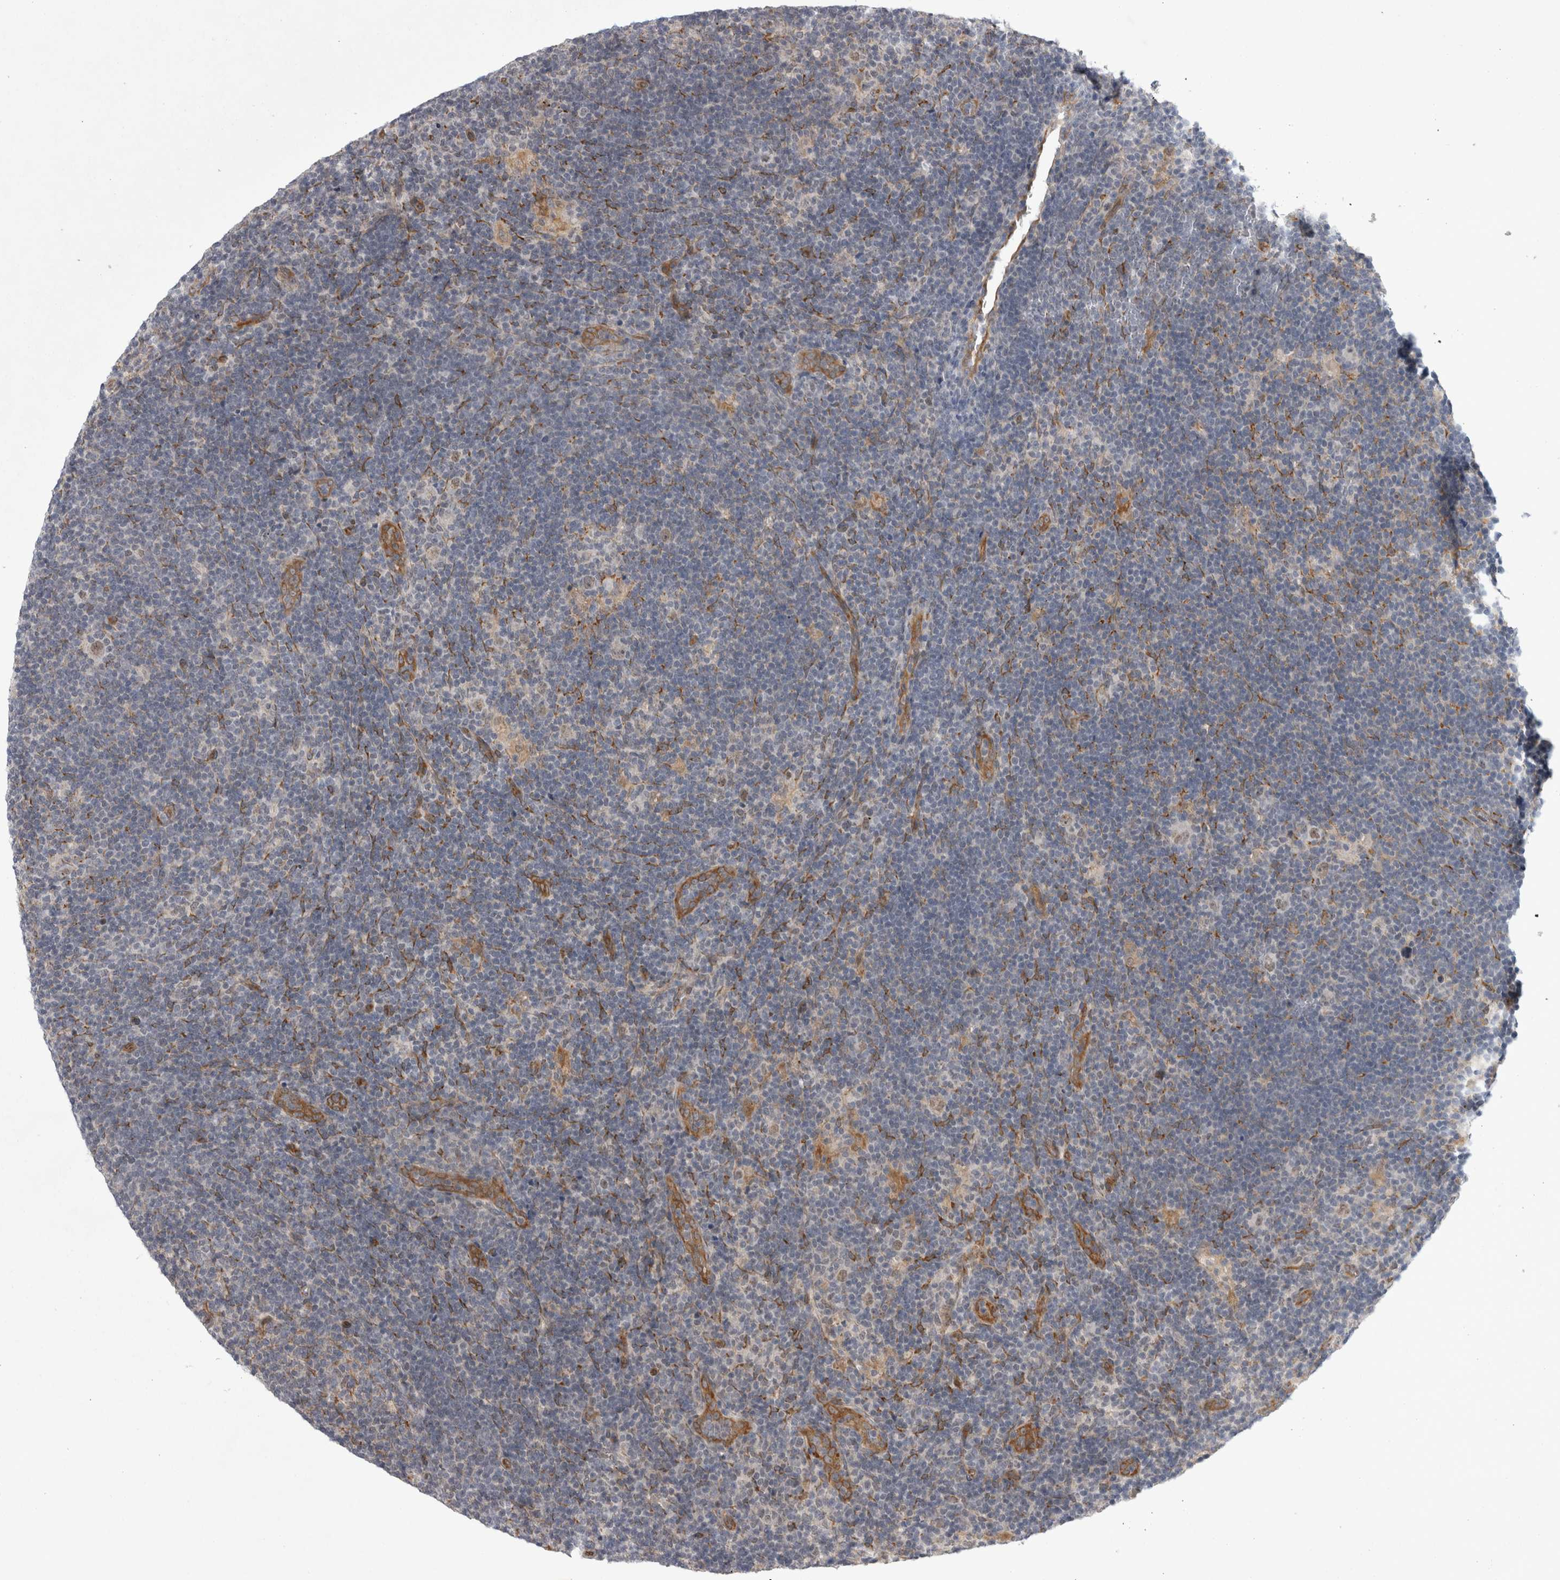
{"staining": {"intensity": "weak", "quantity": ">75%", "location": "nuclear"}, "tissue": "lymphoma", "cell_type": "Tumor cells", "image_type": "cancer", "snomed": [{"axis": "morphology", "description": "Hodgkin's disease, NOS"}, {"axis": "topography", "description": "Lymph node"}], "caption": "About >75% of tumor cells in Hodgkin's disease reveal weak nuclear protein expression as visualized by brown immunohistochemical staining.", "gene": "PARP11", "patient": {"sex": "female", "age": 57}}